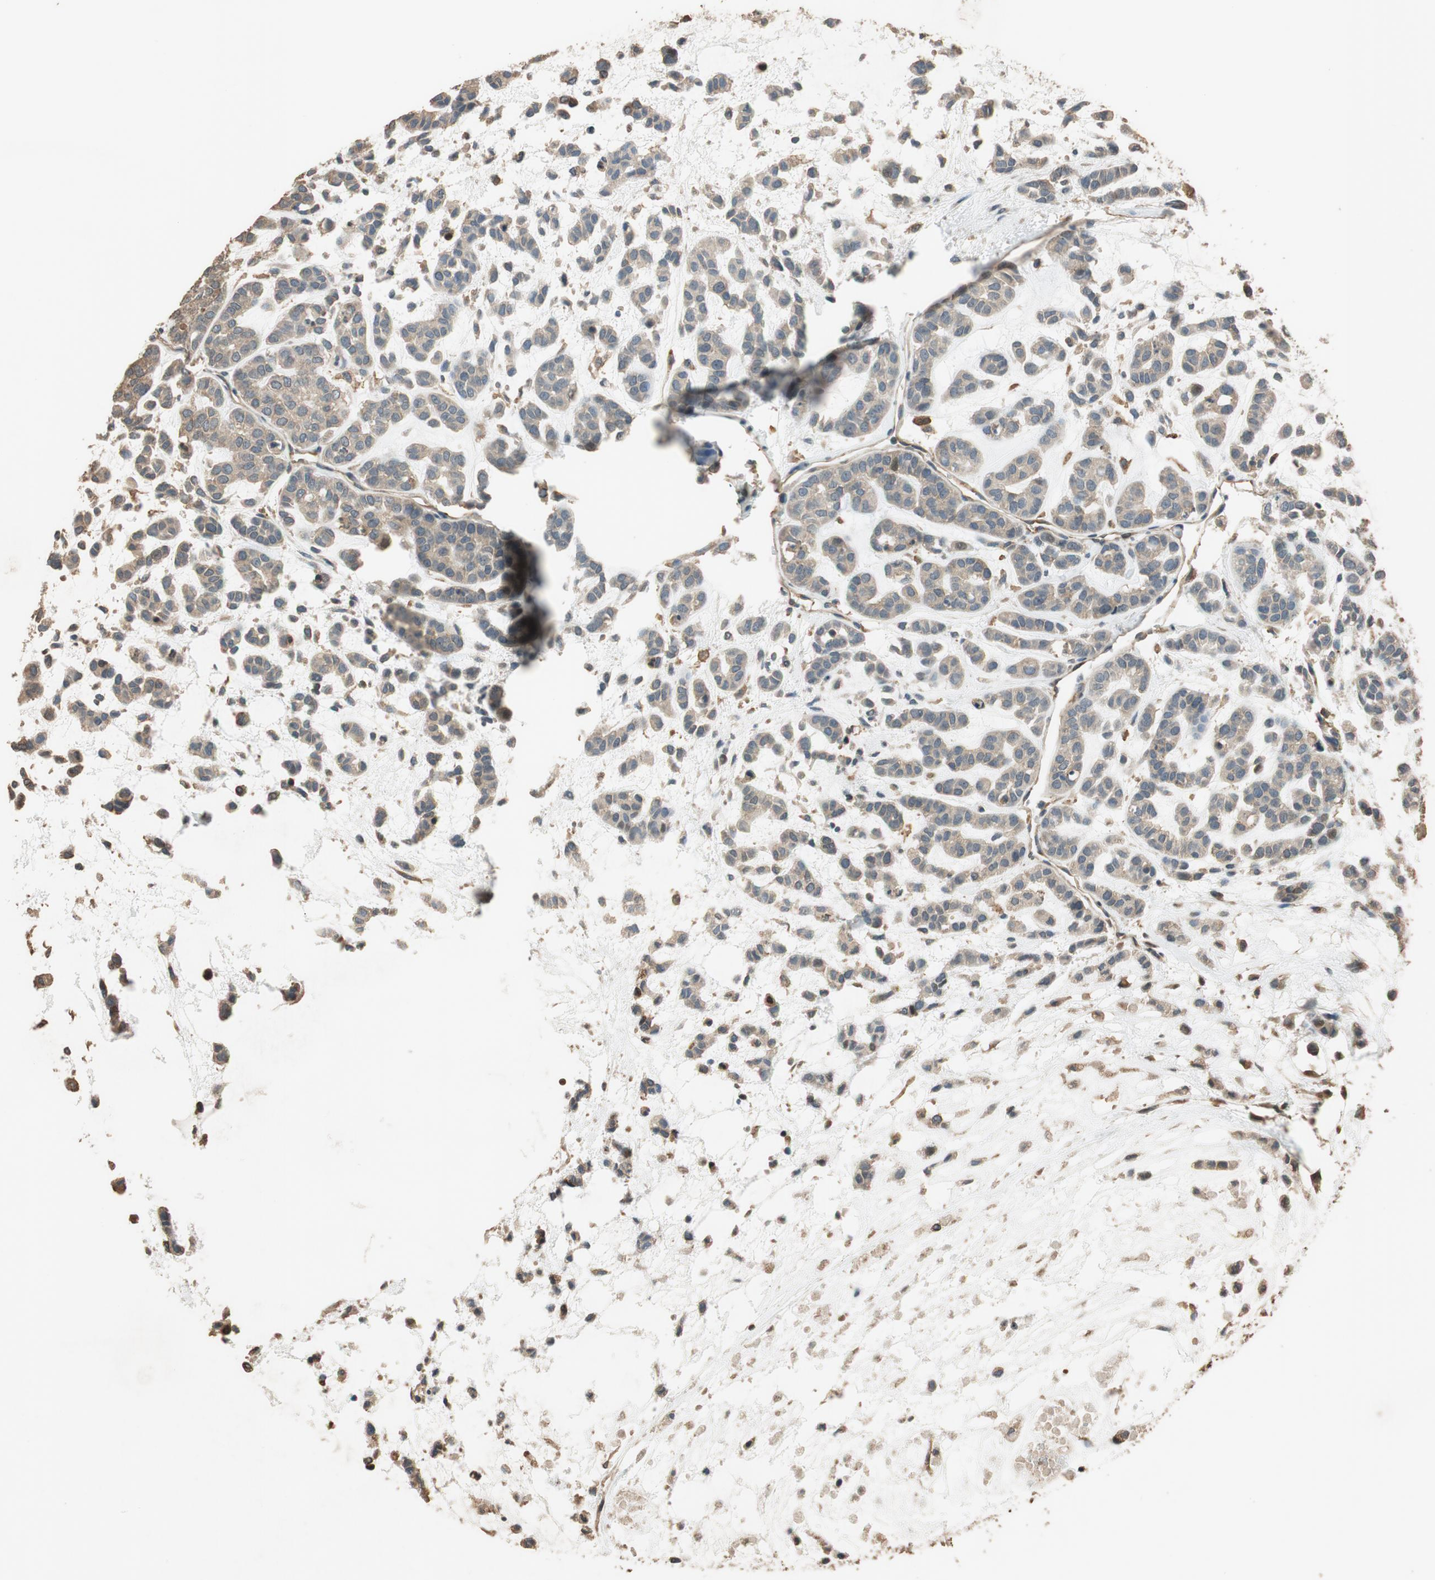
{"staining": {"intensity": "weak", "quantity": ">75%", "location": "cytoplasmic/membranous"}, "tissue": "head and neck cancer", "cell_type": "Tumor cells", "image_type": "cancer", "snomed": [{"axis": "morphology", "description": "Adenocarcinoma, NOS"}, {"axis": "morphology", "description": "Adenoma, NOS"}, {"axis": "topography", "description": "Head-Neck"}], "caption": "Adenocarcinoma (head and neck) stained for a protein reveals weak cytoplasmic/membranous positivity in tumor cells. The protein of interest is shown in brown color, while the nuclei are stained blue.", "gene": "MST1R", "patient": {"sex": "female", "age": 55}}